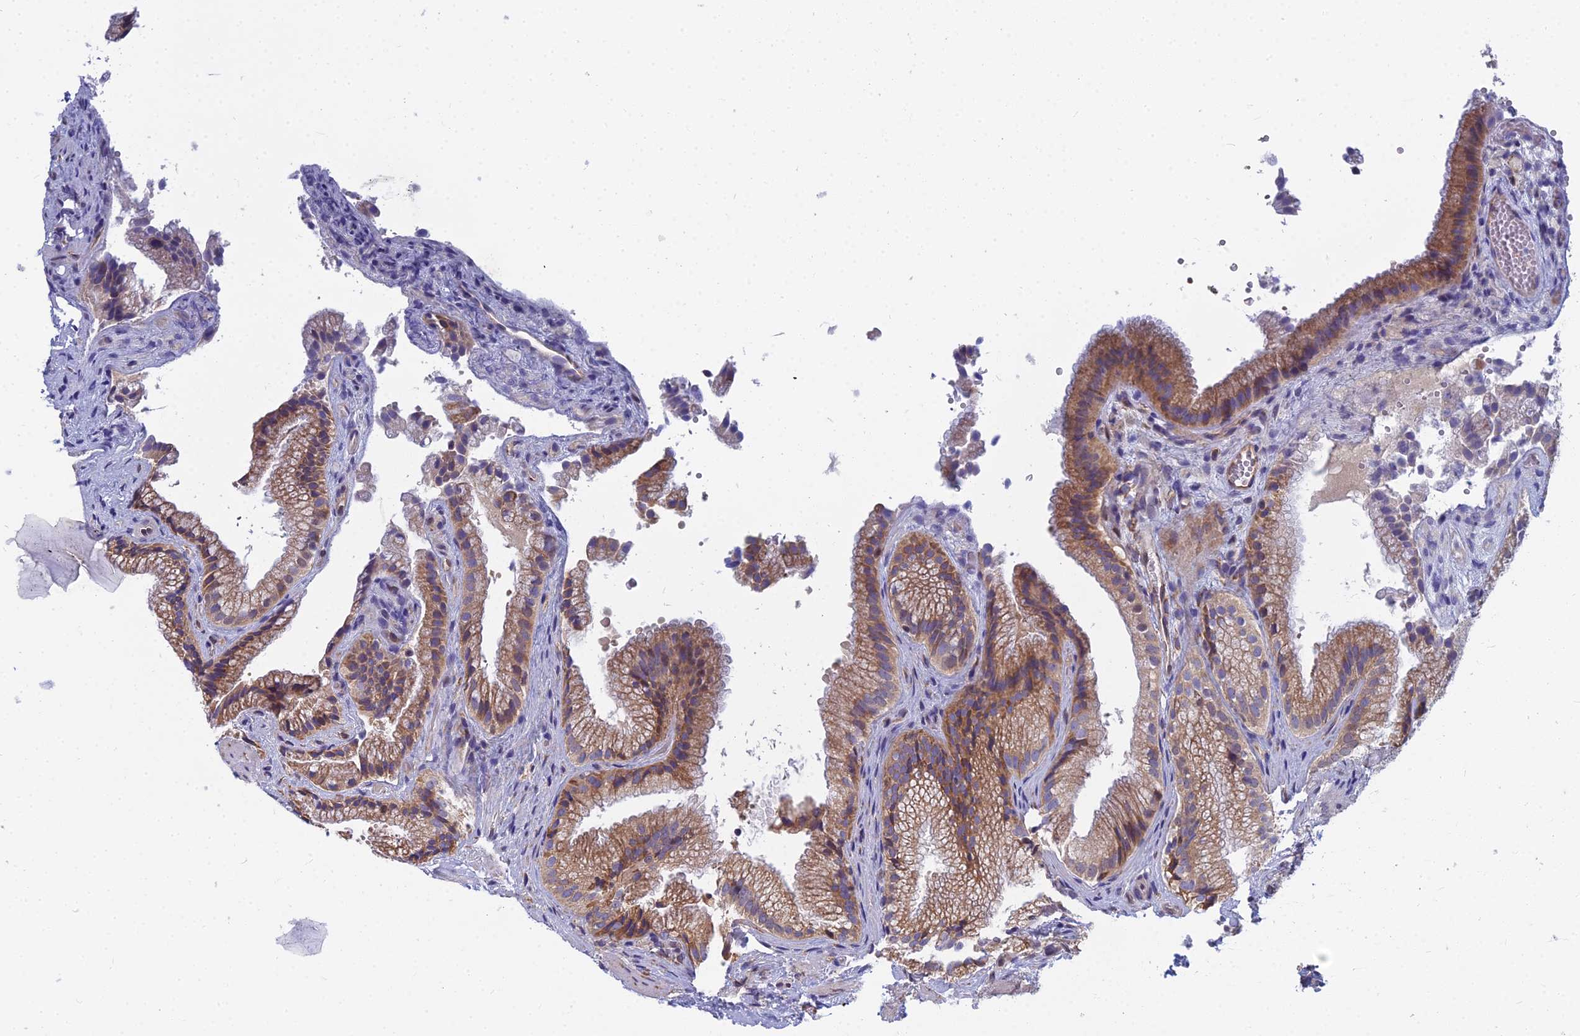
{"staining": {"intensity": "moderate", "quantity": ">75%", "location": "cytoplasmic/membranous"}, "tissue": "gallbladder", "cell_type": "Glandular cells", "image_type": "normal", "snomed": [{"axis": "morphology", "description": "Normal tissue, NOS"}, {"axis": "morphology", "description": "Inflammation, NOS"}, {"axis": "topography", "description": "Gallbladder"}], "caption": "Glandular cells reveal medium levels of moderate cytoplasmic/membranous positivity in about >75% of cells in benign gallbladder. The staining was performed using DAB, with brown indicating positive protein expression. Nuclei are stained blue with hematoxylin.", "gene": "KIAA1143", "patient": {"sex": "male", "age": 51}}